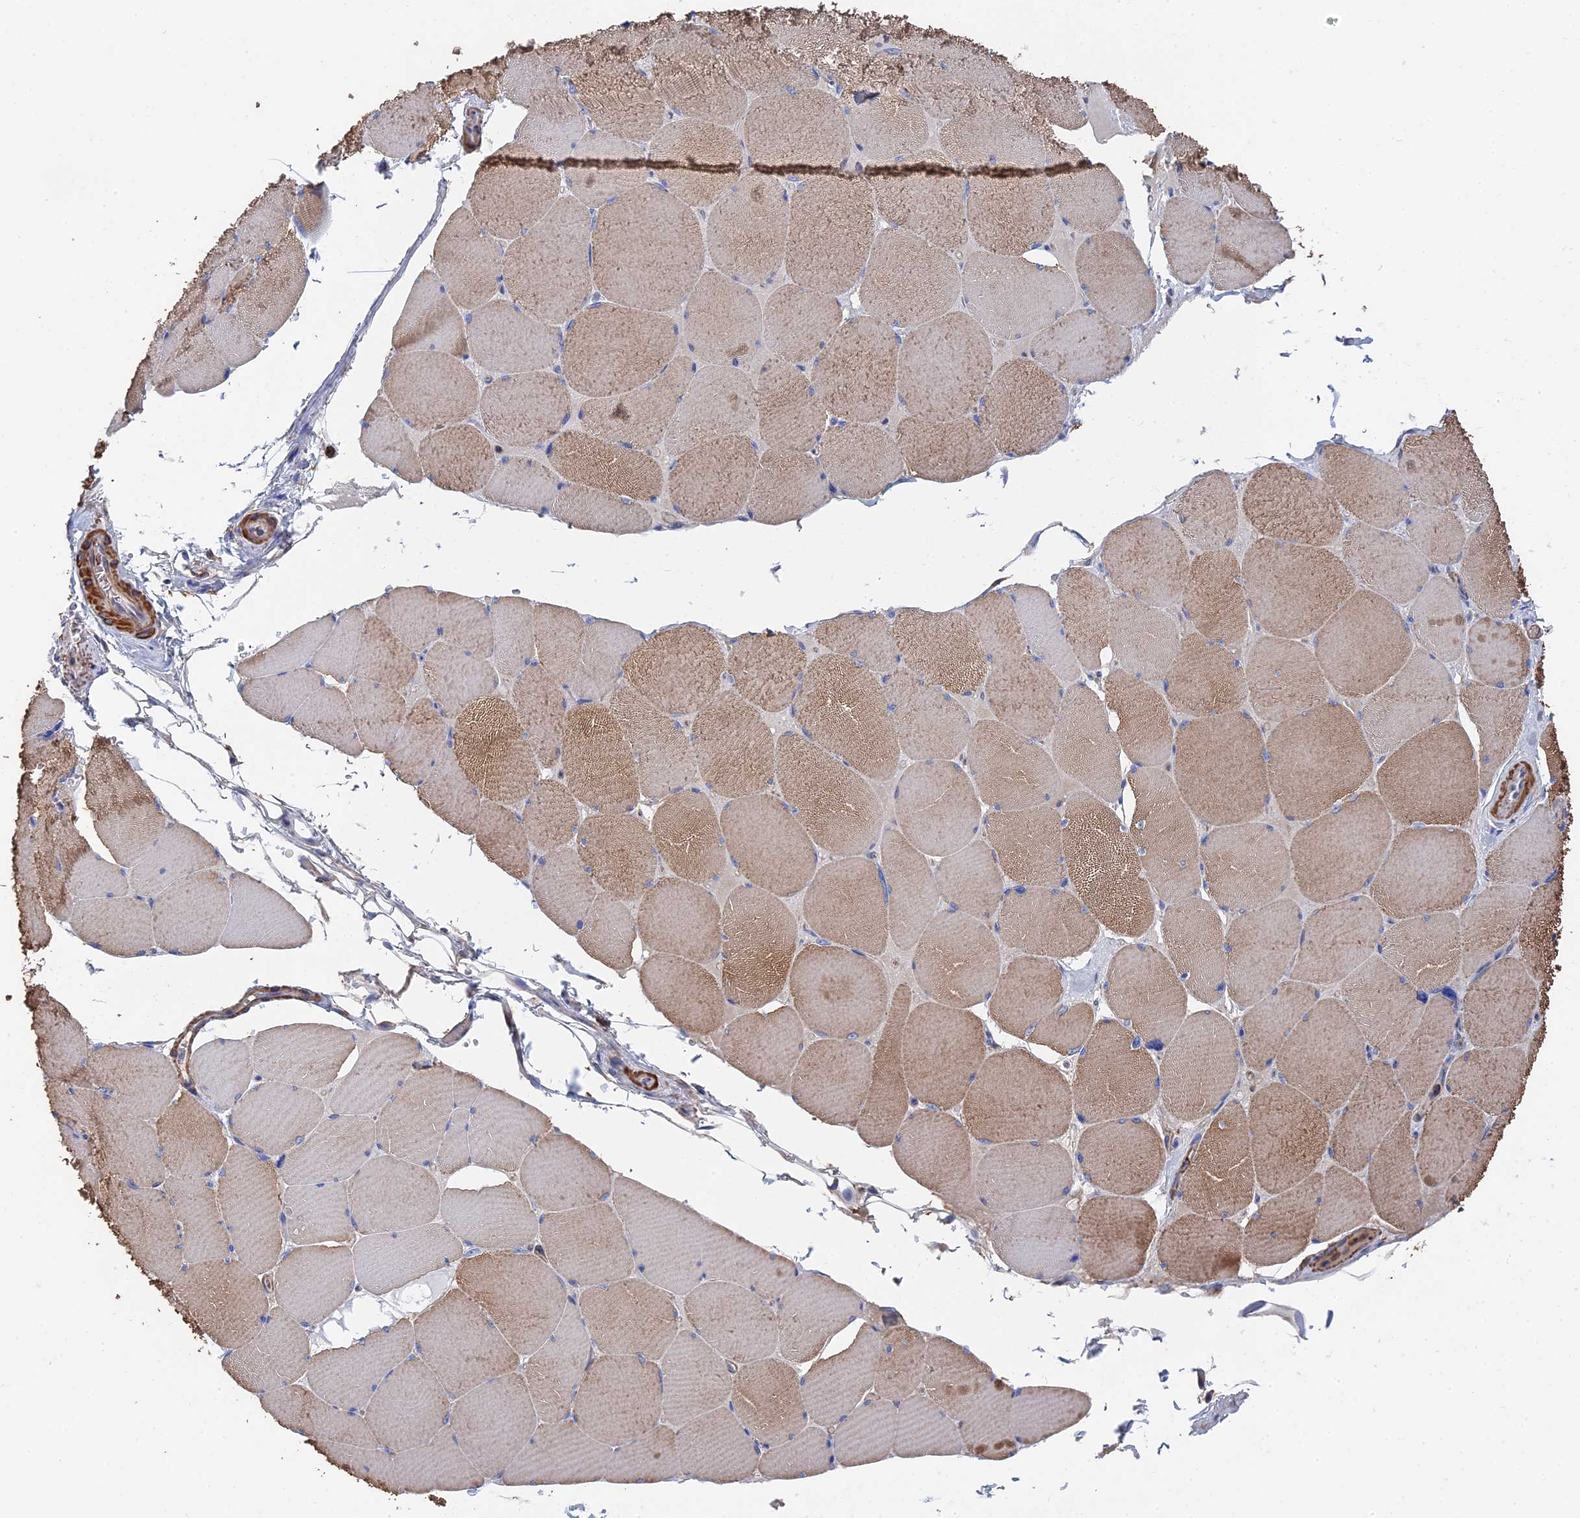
{"staining": {"intensity": "moderate", "quantity": ">75%", "location": "cytoplasmic/membranous"}, "tissue": "skeletal muscle", "cell_type": "Myocytes", "image_type": "normal", "snomed": [{"axis": "morphology", "description": "Normal tissue, NOS"}, {"axis": "topography", "description": "Skeletal muscle"}, {"axis": "topography", "description": "Head-Neck"}], "caption": "This histopathology image demonstrates unremarkable skeletal muscle stained with immunohistochemistry to label a protein in brown. The cytoplasmic/membranous of myocytes show moderate positivity for the protein. Nuclei are counter-stained blue.", "gene": "STRA6", "patient": {"sex": "male", "age": 66}}